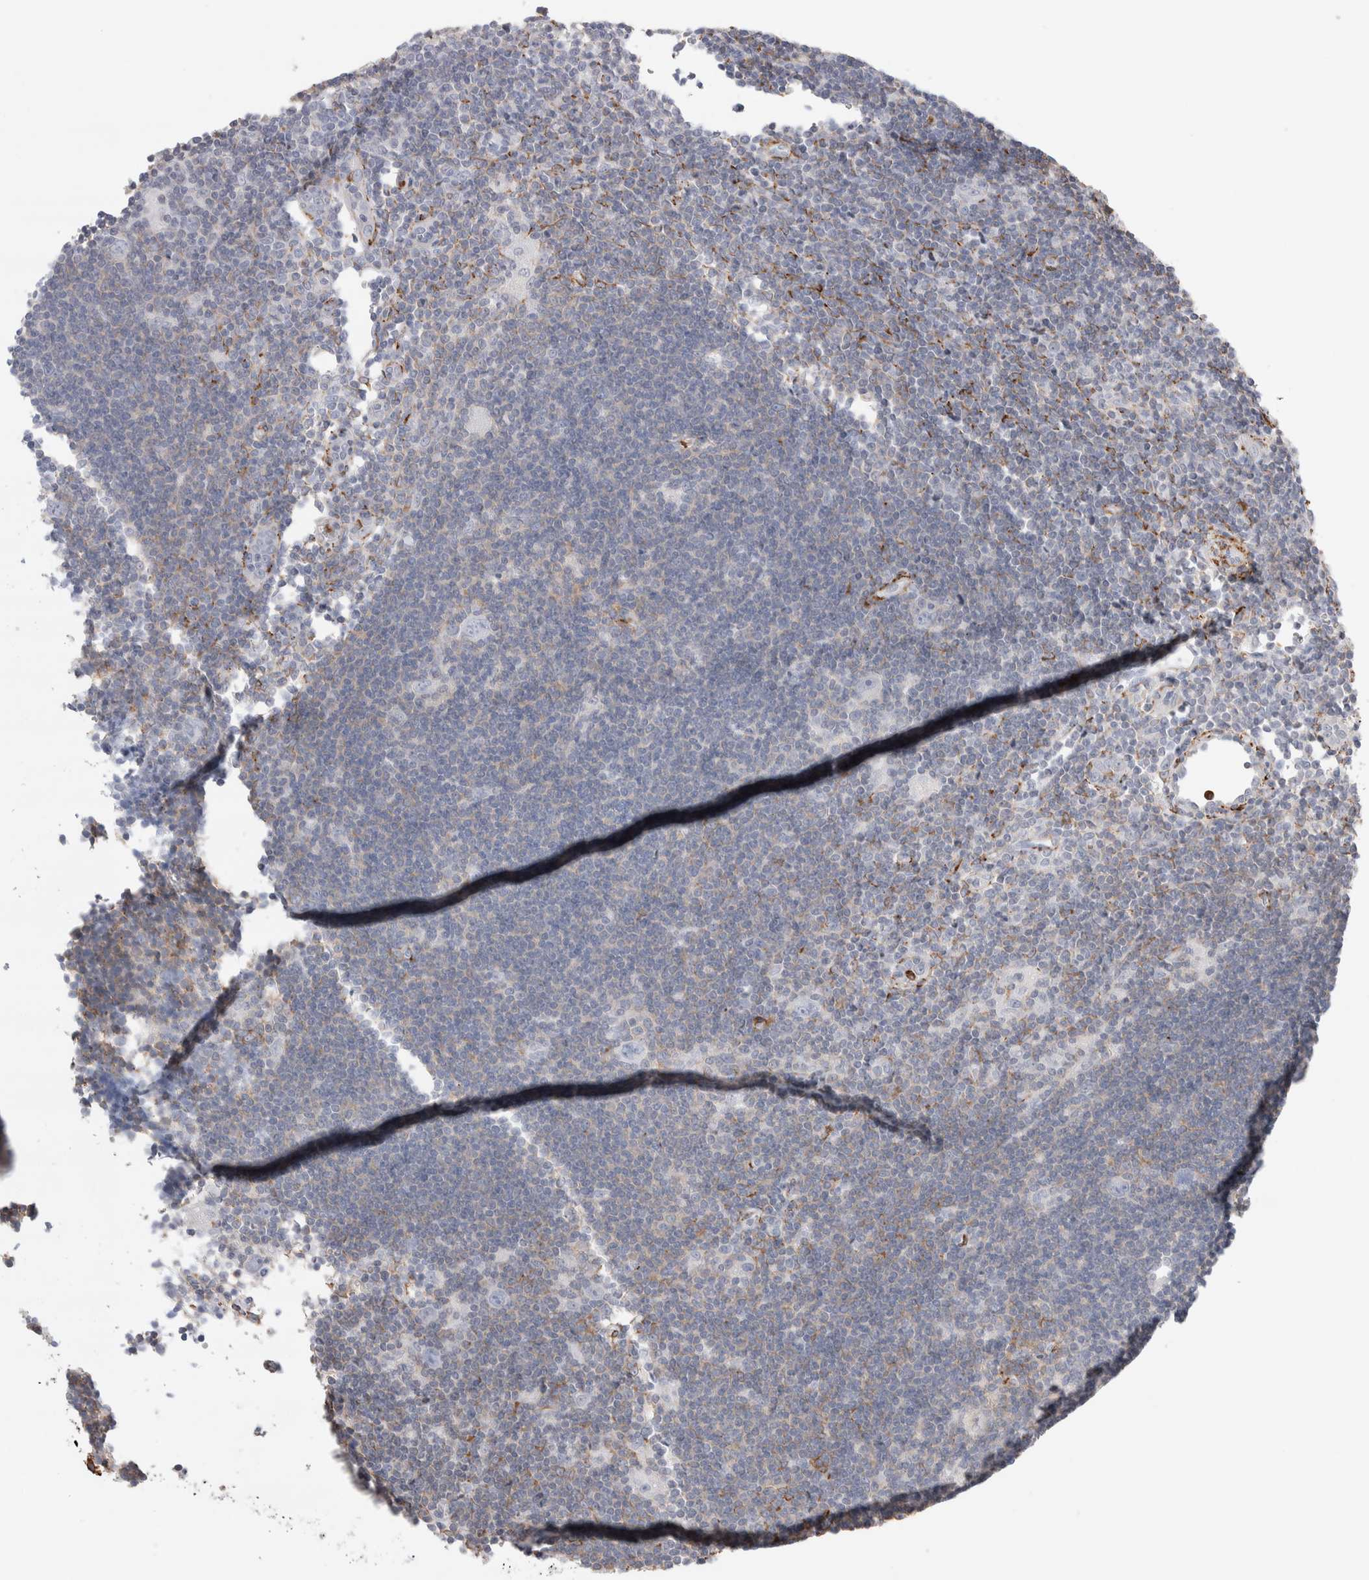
{"staining": {"intensity": "negative", "quantity": "none", "location": "none"}, "tissue": "lymphoma", "cell_type": "Tumor cells", "image_type": "cancer", "snomed": [{"axis": "morphology", "description": "Hodgkin's disease, NOS"}, {"axis": "topography", "description": "Lymph node"}], "caption": "Photomicrograph shows no protein expression in tumor cells of lymphoma tissue. (Stains: DAB (3,3'-diaminobenzidine) immunohistochemistry (IHC) with hematoxylin counter stain, Microscopy: brightfield microscopy at high magnification).", "gene": "SEPTIN4", "patient": {"sex": "female", "age": 57}}